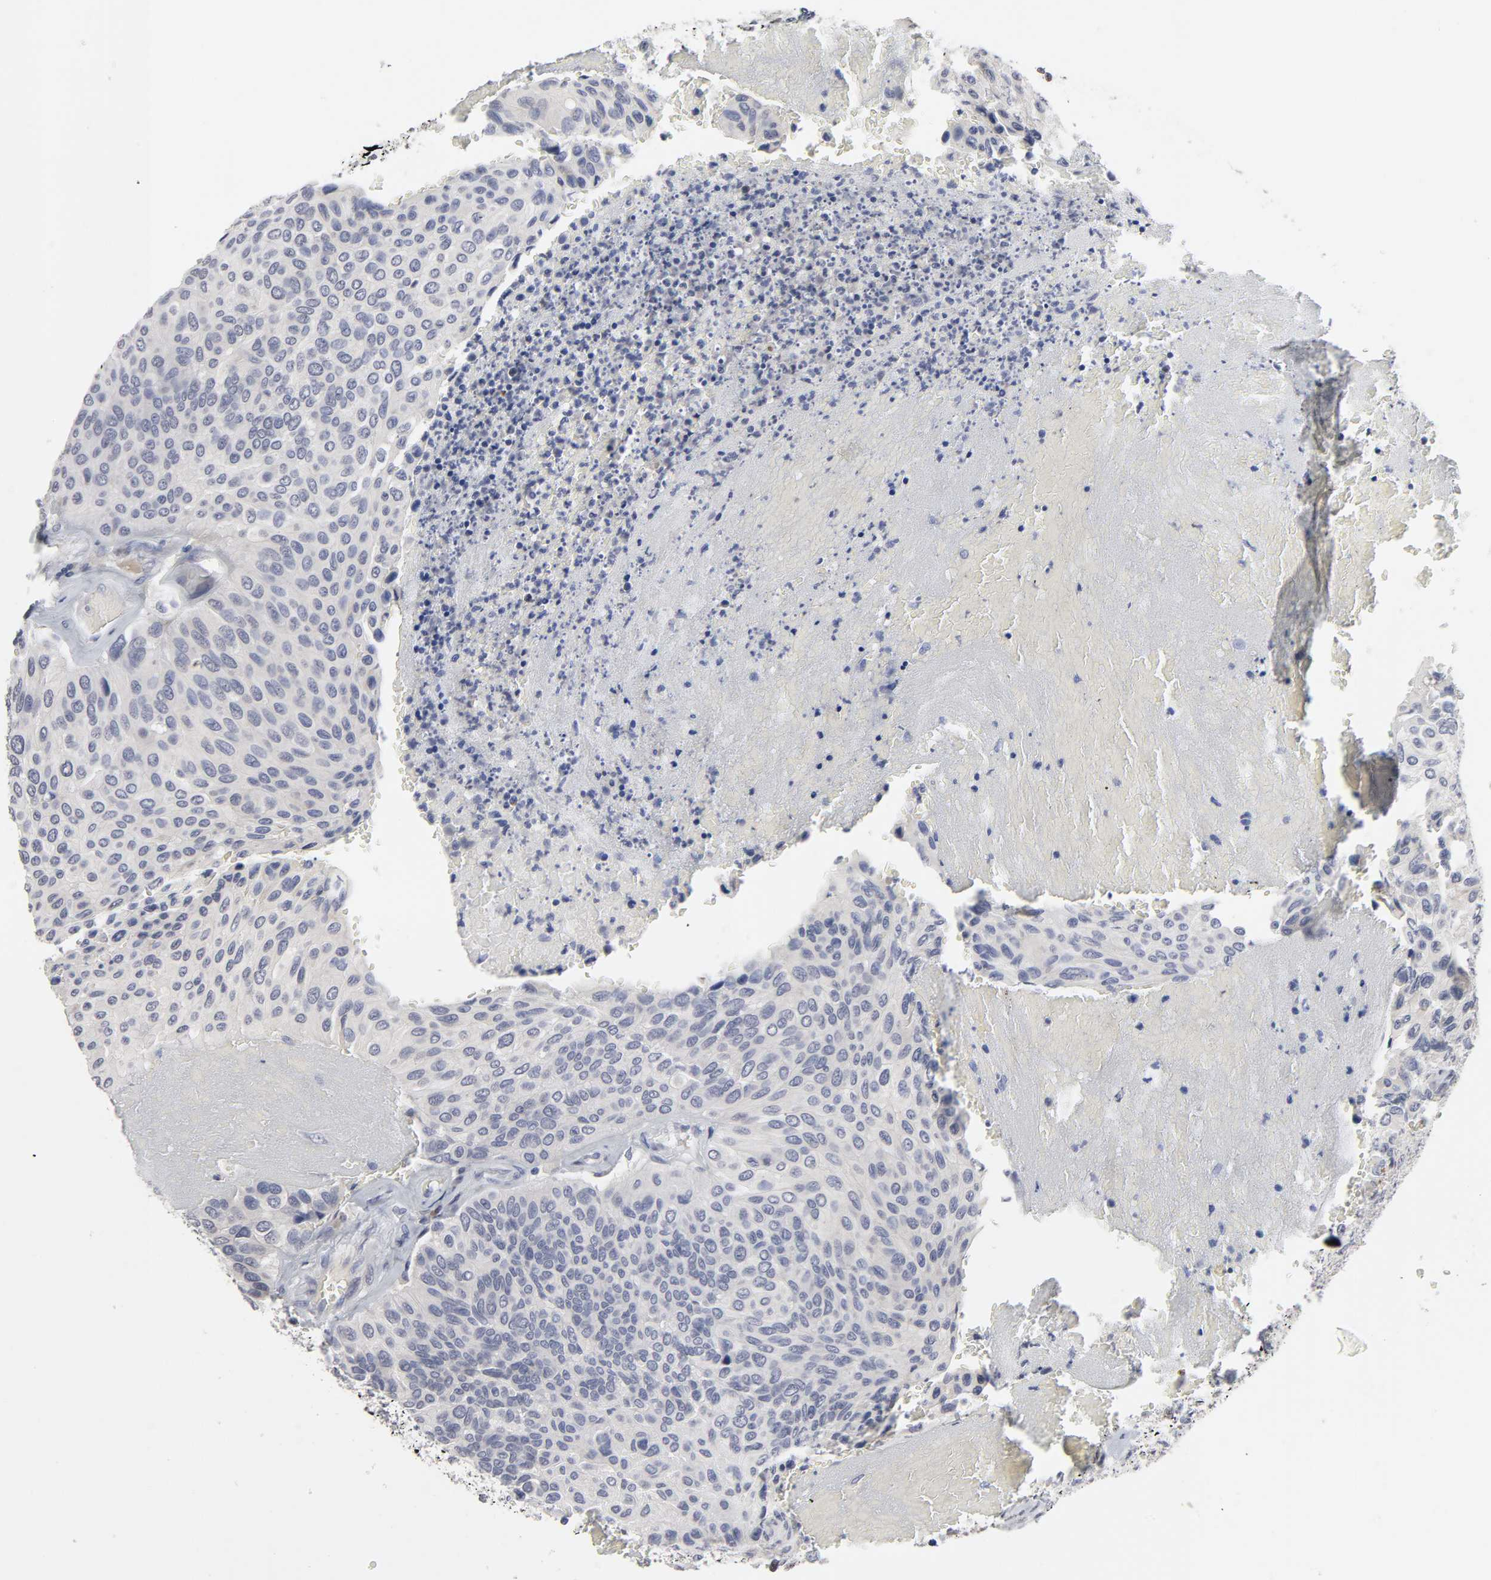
{"staining": {"intensity": "negative", "quantity": "none", "location": "none"}, "tissue": "urothelial cancer", "cell_type": "Tumor cells", "image_type": "cancer", "snomed": [{"axis": "morphology", "description": "Urothelial carcinoma, High grade"}, {"axis": "topography", "description": "Urinary bladder"}], "caption": "Histopathology image shows no significant protein expression in tumor cells of urothelial cancer.", "gene": "HNF4A", "patient": {"sex": "male", "age": 66}}